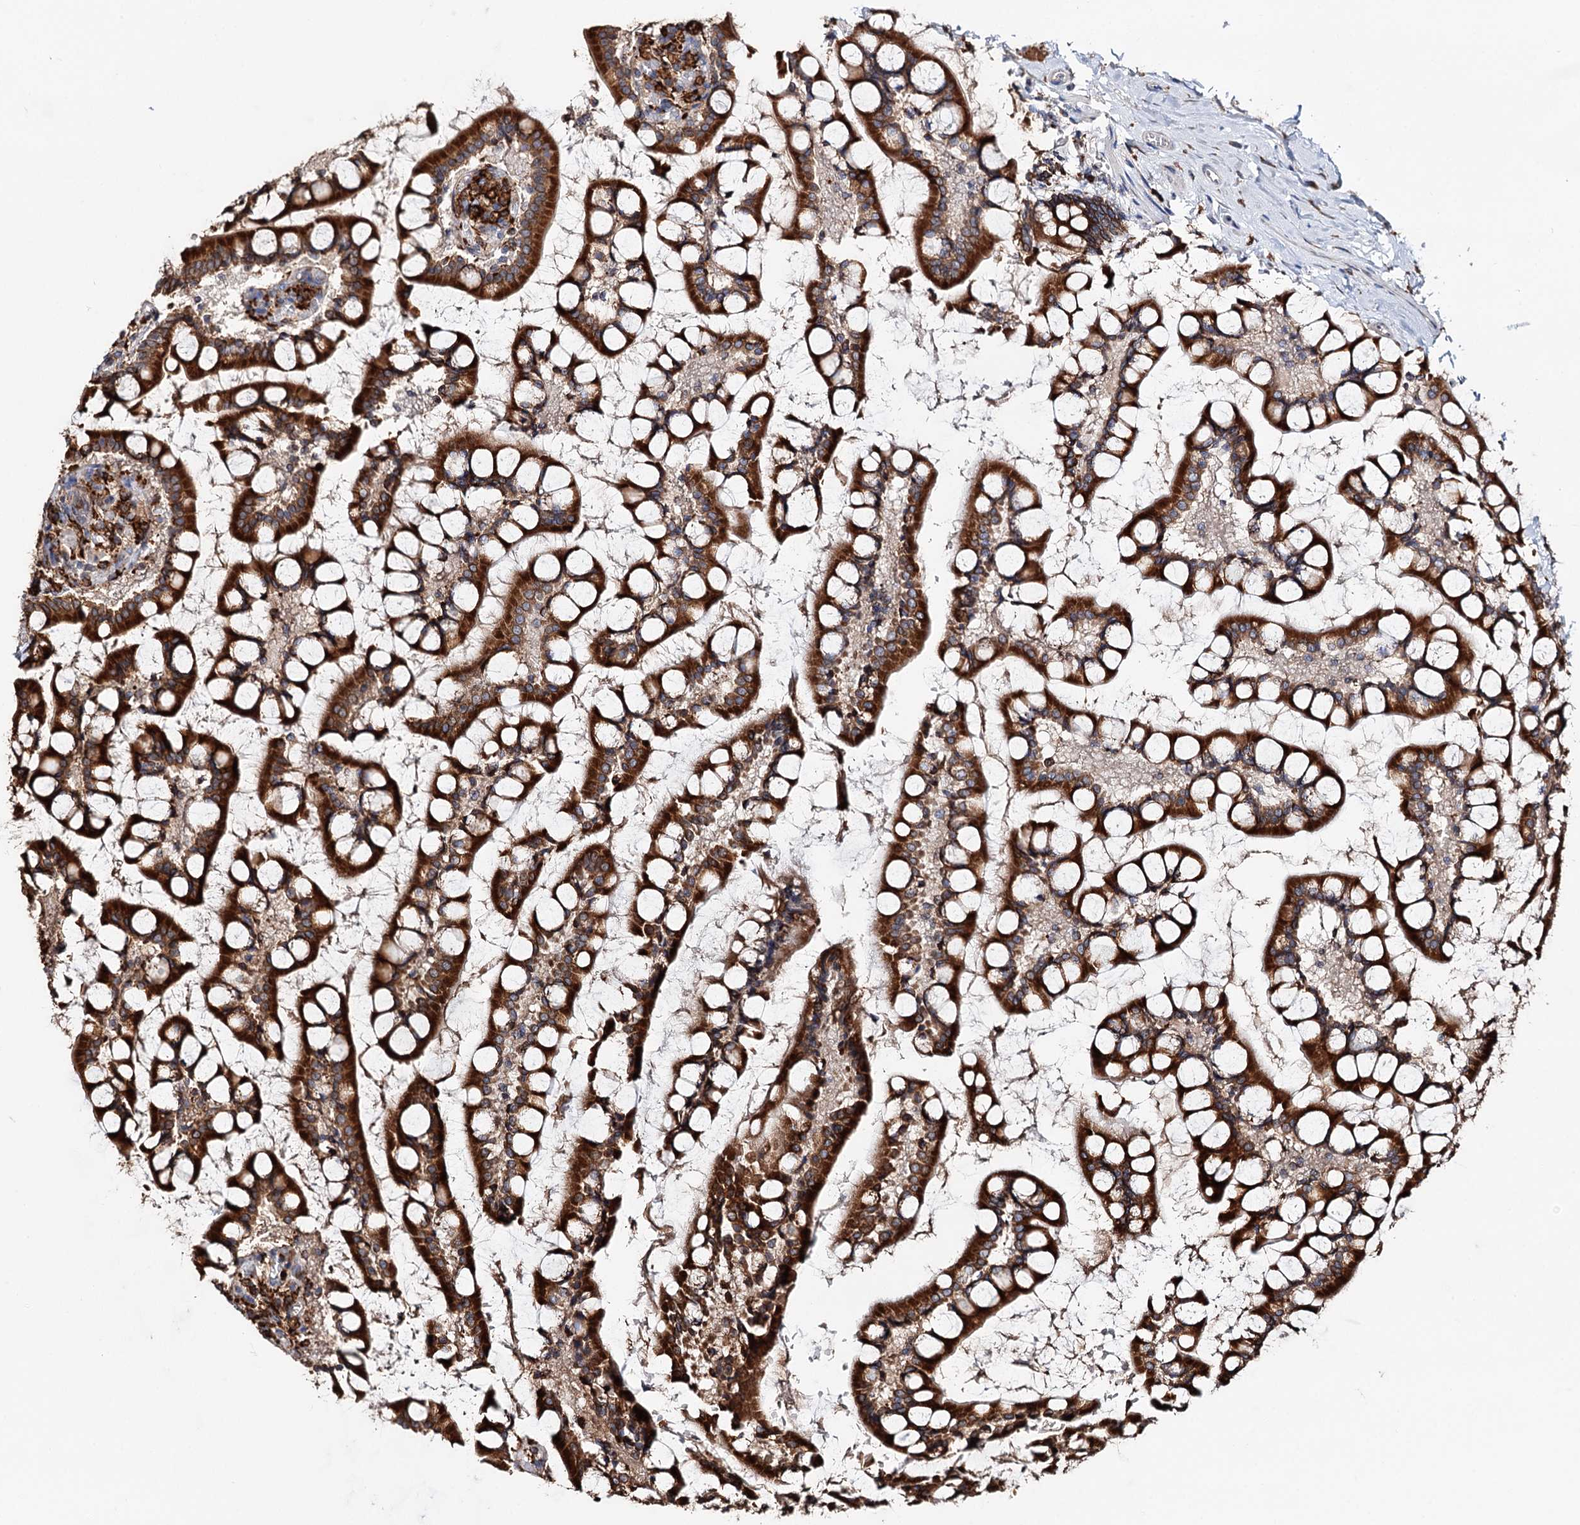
{"staining": {"intensity": "strong", "quantity": ">75%", "location": "cytoplasmic/membranous"}, "tissue": "small intestine", "cell_type": "Glandular cells", "image_type": "normal", "snomed": [{"axis": "morphology", "description": "Normal tissue, NOS"}, {"axis": "topography", "description": "Small intestine"}], "caption": "This micrograph demonstrates immunohistochemistry staining of unremarkable human small intestine, with high strong cytoplasmic/membranous positivity in approximately >75% of glandular cells.", "gene": "ERP29", "patient": {"sex": "male", "age": 52}}